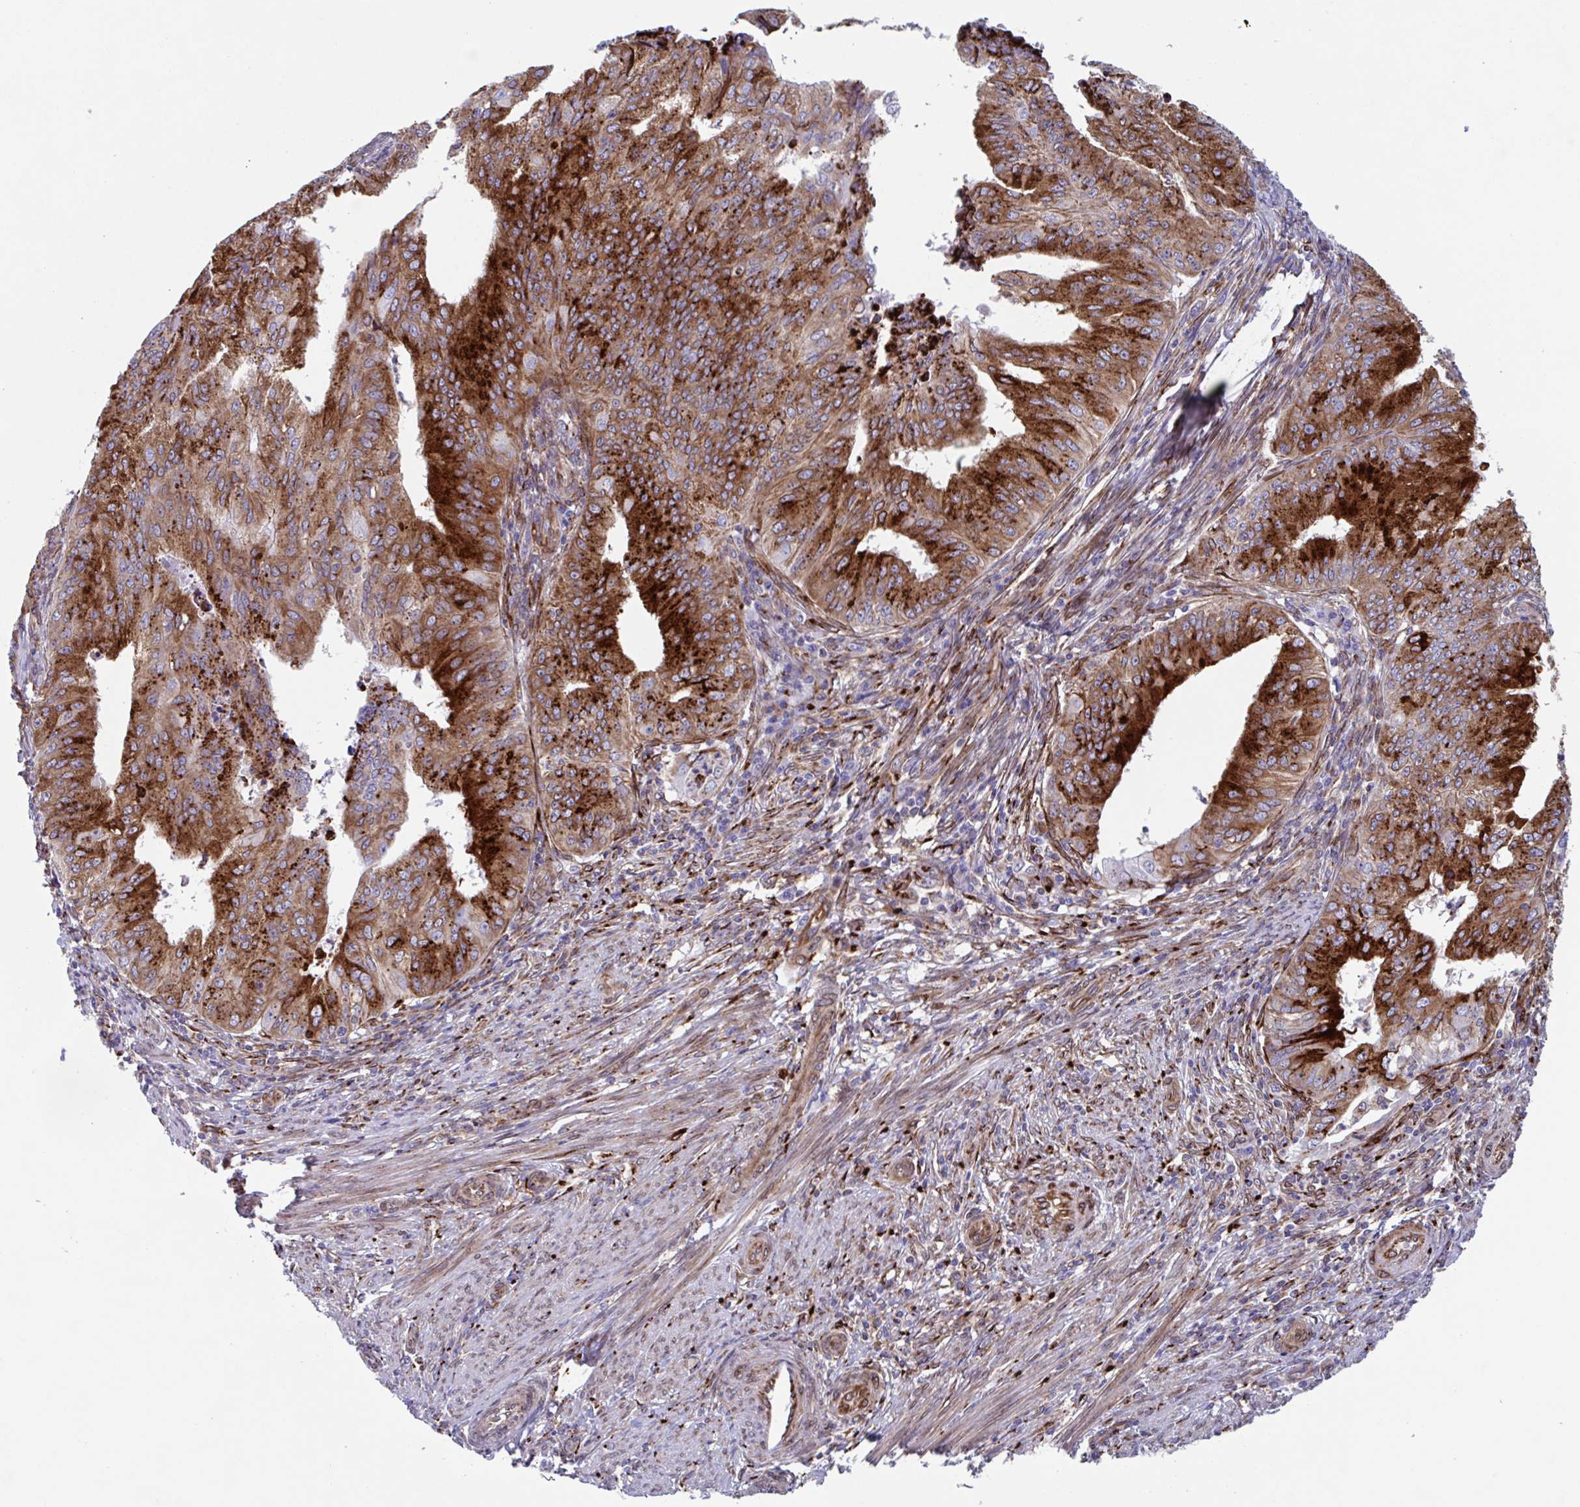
{"staining": {"intensity": "strong", "quantity": ">75%", "location": "cytoplasmic/membranous"}, "tissue": "endometrial cancer", "cell_type": "Tumor cells", "image_type": "cancer", "snomed": [{"axis": "morphology", "description": "Adenocarcinoma, NOS"}, {"axis": "topography", "description": "Endometrium"}], "caption": "DAB (3,3'-diaminobenzidine) immunohistochemical staining of endometrial cancer demonstrates strong cytoplasmic/membranous protein expression in approximately >75% of tumor cells. (Stains: DAB (3,3'-diaminobenzidine) in brown, nuclei in blue, Microscopy: brightfield microscopy at high magnification).", "gene": "RFK", "patient": {"sex": "female", "age": 50}}